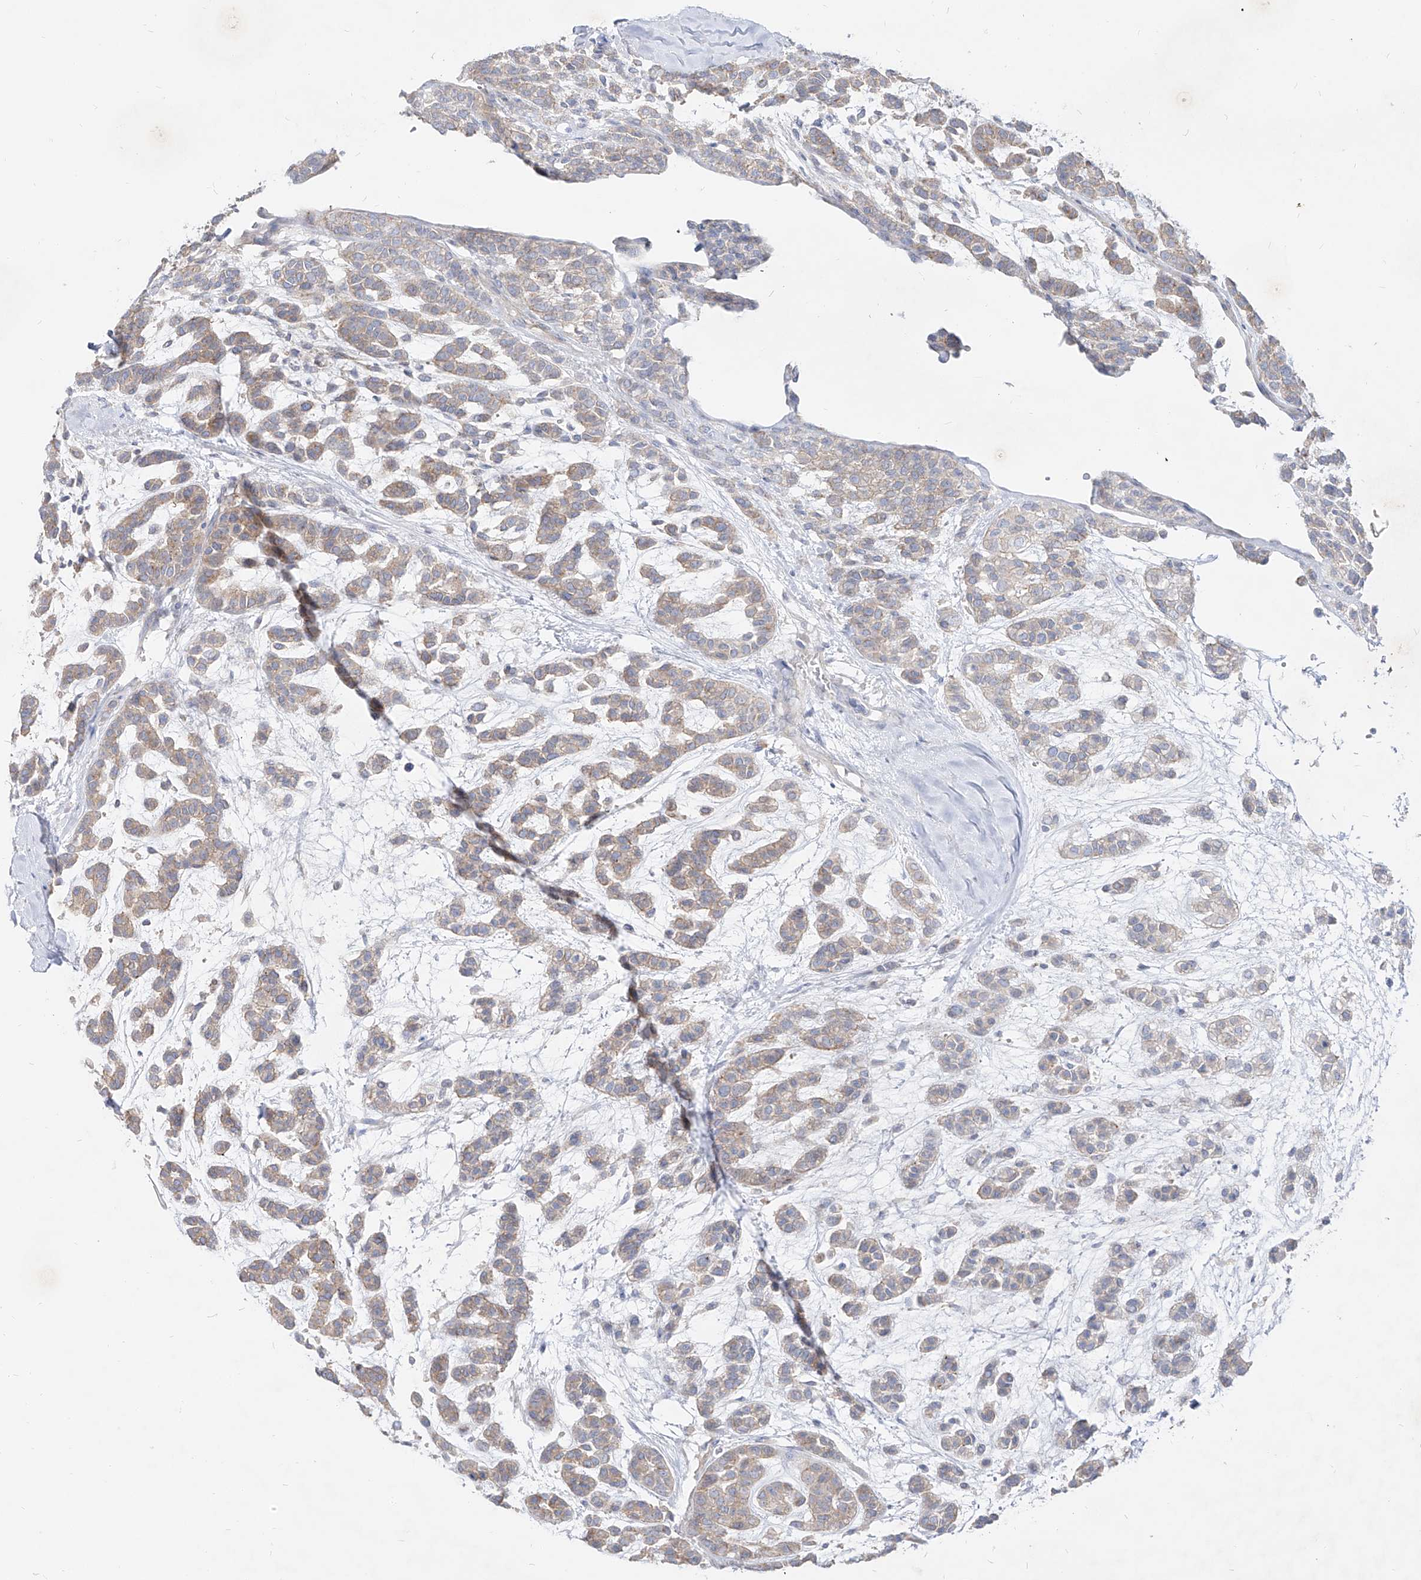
{"staining": {"intensity": "weak", "quantity": "25%-75%", "location": "cytoplasmic/membranous"}, "tissue": "head and neck cancer", "cell_type": "Tumor cells", "image_type": "cancer", "snomed": [{"axis": "morphology", "description": "Adenocarcinoma, NOS"}, {"axis": "morphology", "description": "Adenoma, NOS"}, {"axis": "topography", "description": "Head-Neck"}], "caption": "About 25%-75% of tumor cells in head and neck cancer exhibit weak cytoplasmic/membranous protein staining as visualized by brown immunohistochemical staining.", "gene": "RBFOX3", "patient": {"sex": "female", "age": 55}}